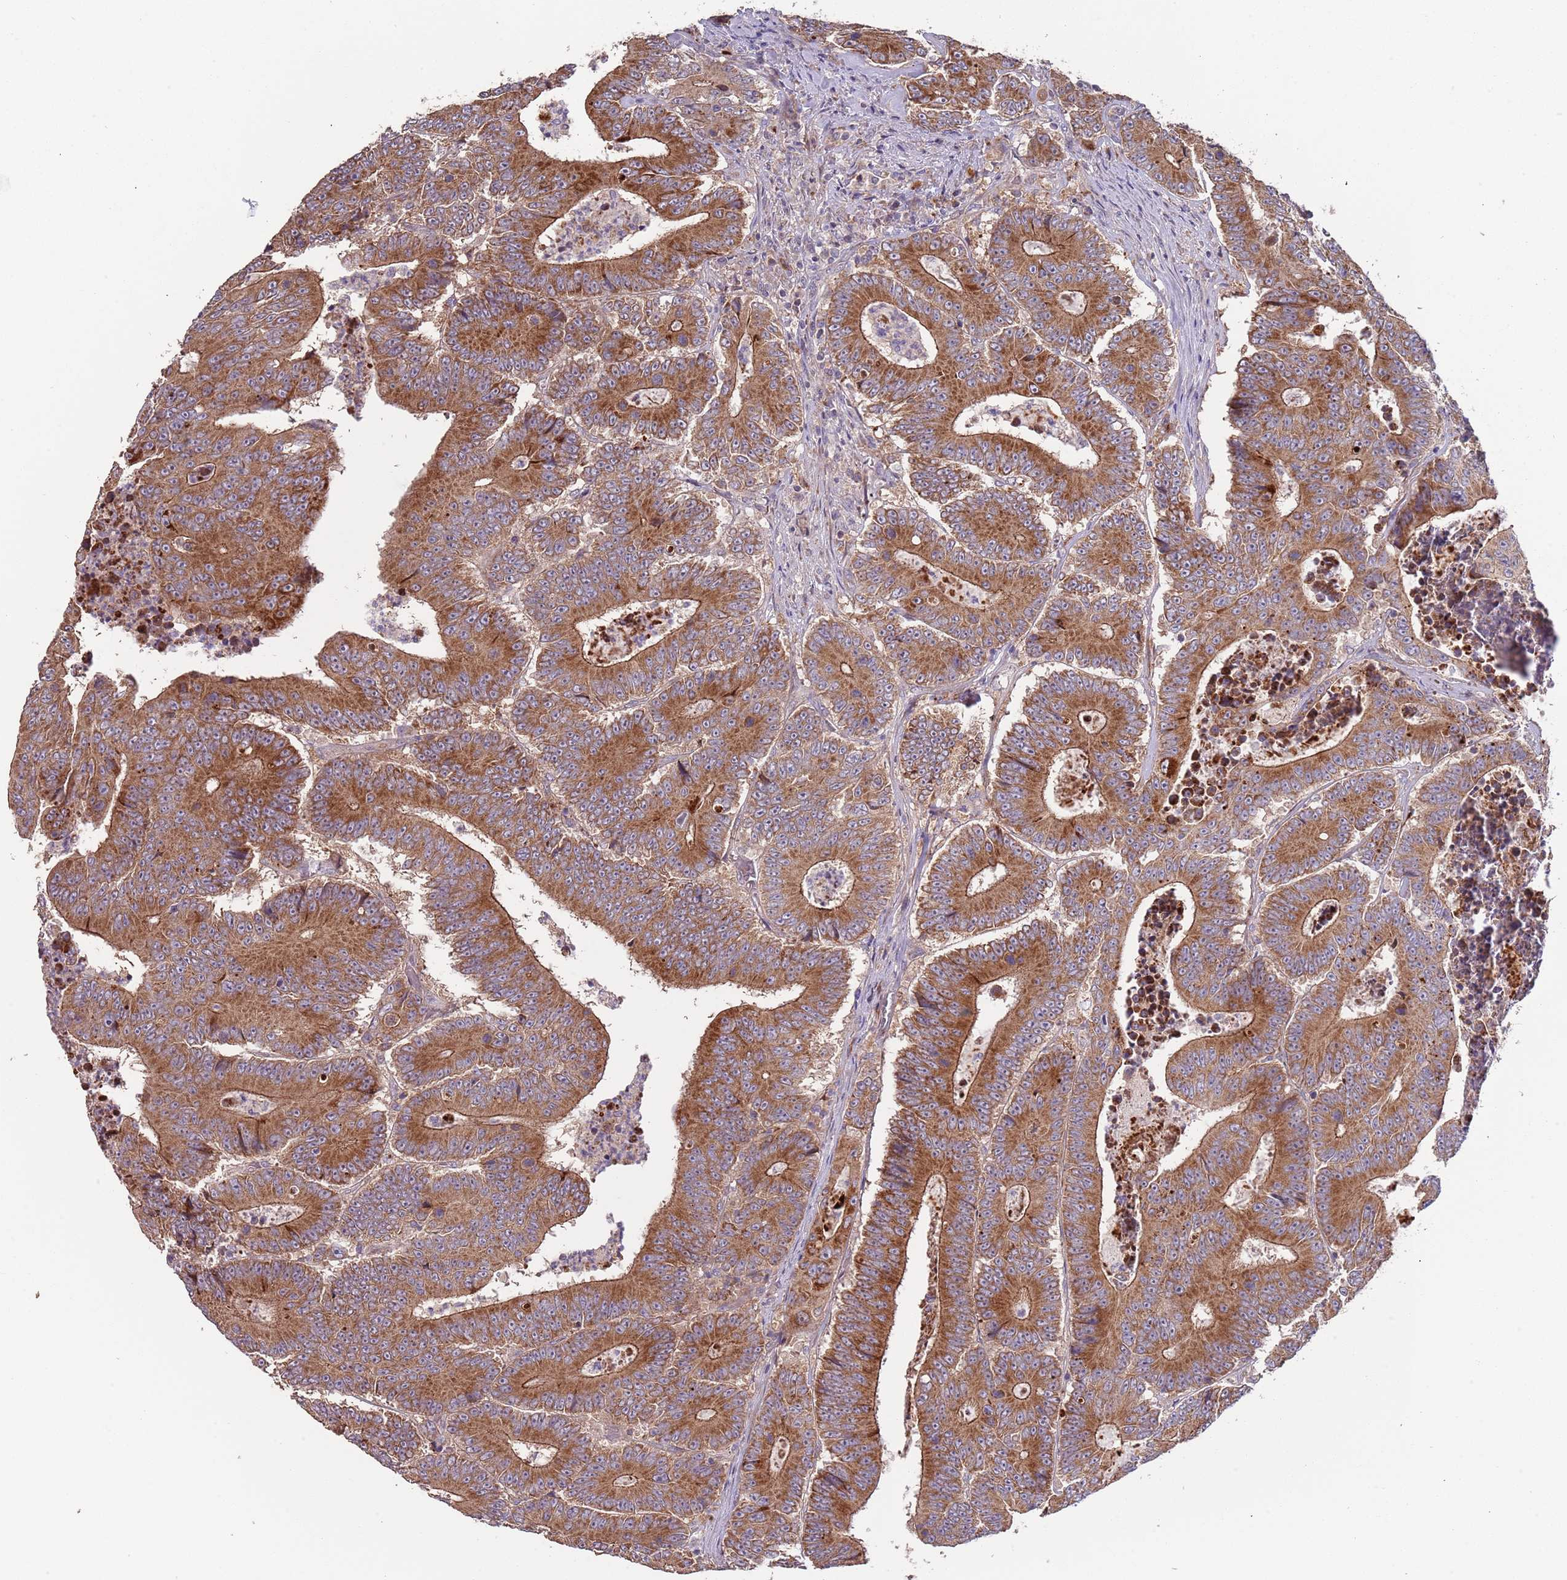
{"staining": {"intensity": "strong", "quantity": ">75%", "location": "cytoplasmic/membranous"}, "tissue": "colorectal cancer", "cell_type": "Tumor cells", "image_type": "cancer", "snomed": [{"axis": "morphology", "description": "Adenocarcinoma, NOS"}, {"axis": "topography", "description": "Colon"}], "caption": "Immunohistochemistry histopathology image of human colorectal cancer (adenocarcinoma) stained for a protein (brown), which reveals high levels of strong cytoplasmic/membranous staining in approximately >75% of tumor cells.", "gene": "ABCC10", "patient": {"sex": "male", "age": 83}}